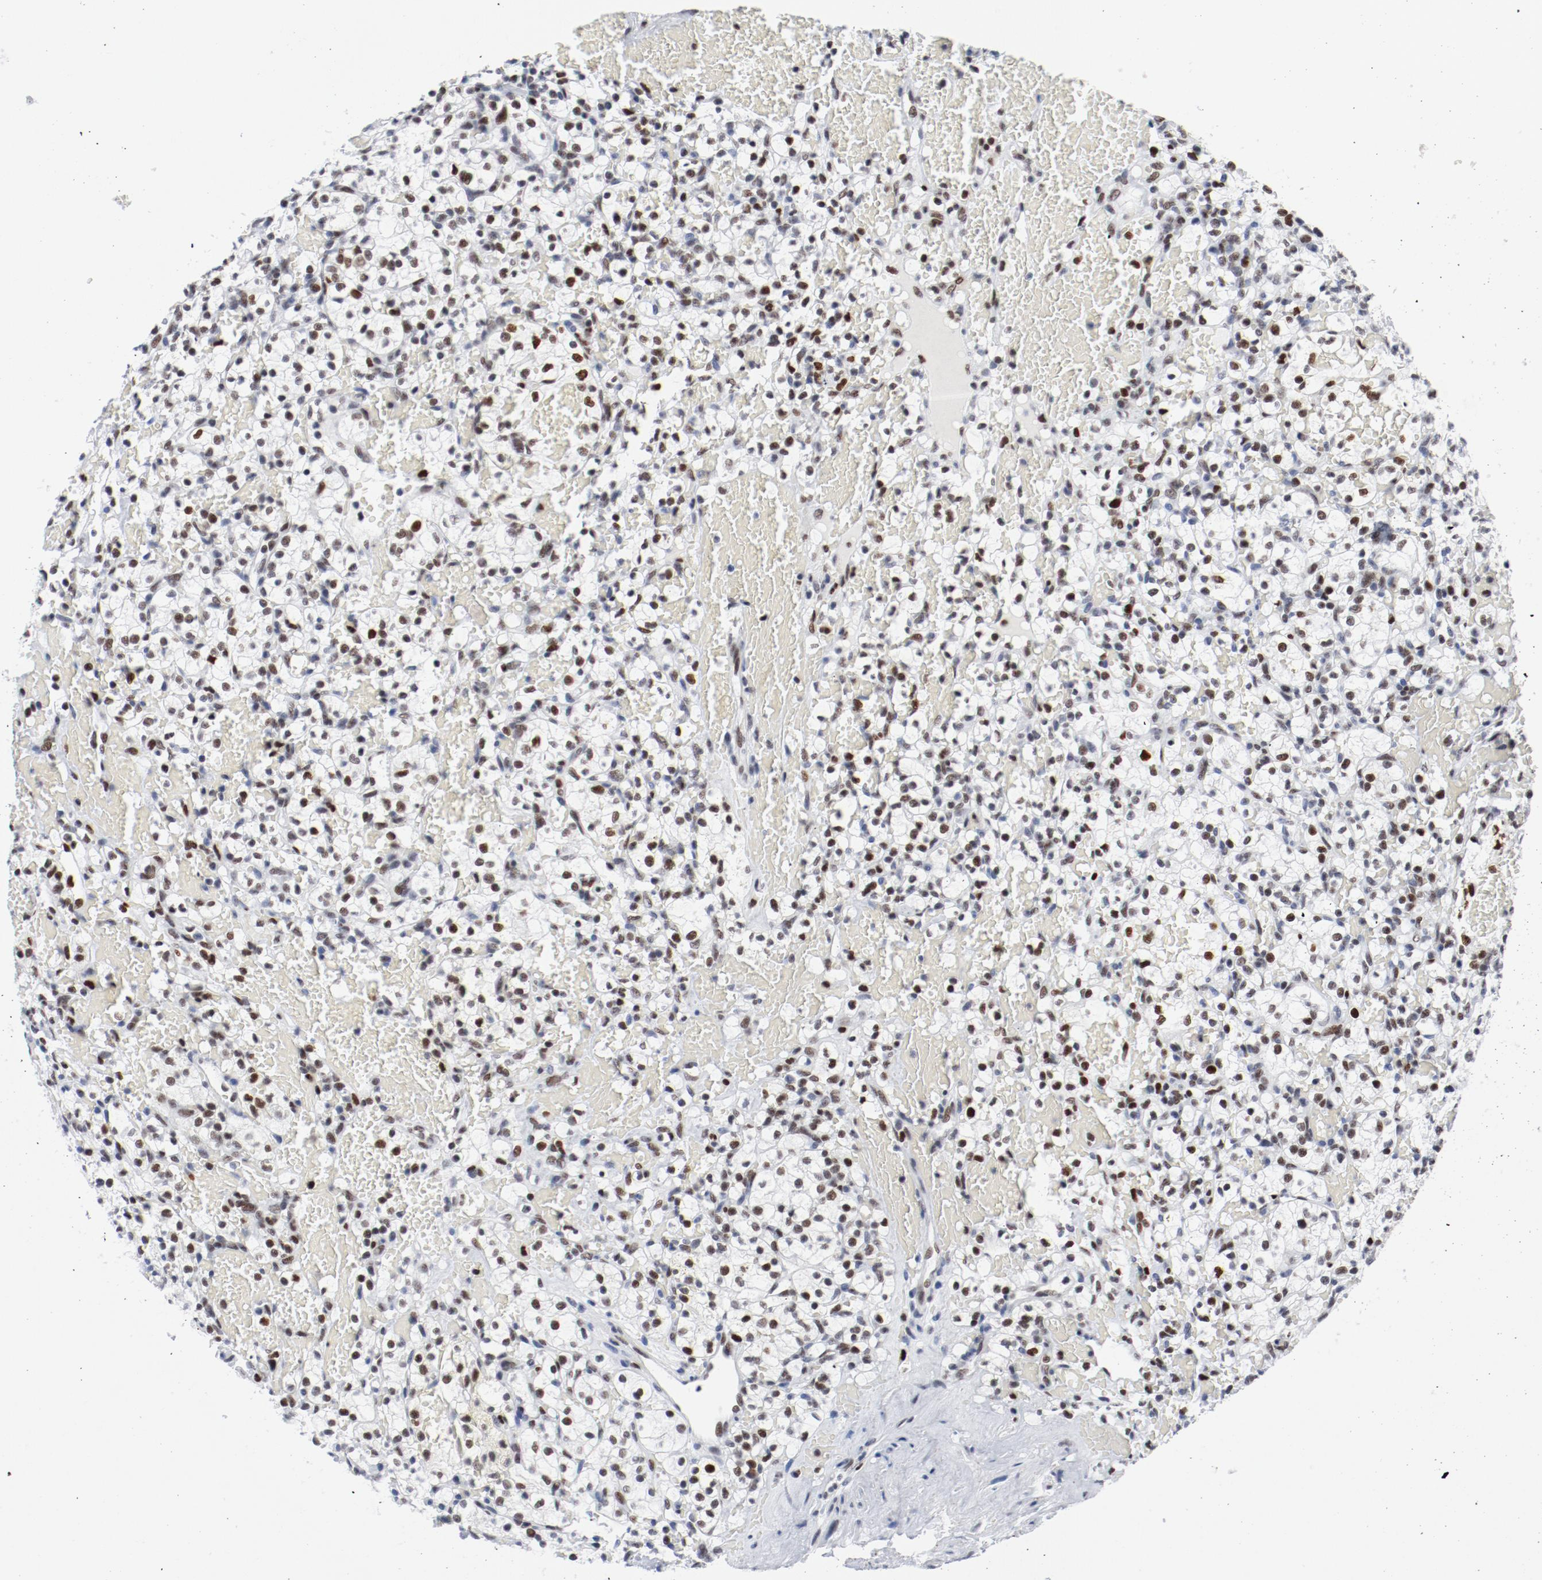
{"staining": {"intensity": "strong", "quantity": "25%-75%", "location": "nuclear"}, "tissue": "renal cancer", "cell_type": "Tumor cells", "image_type": "cancer", "snomed": [{"axis": "morphology", "description": "Adenocarcinoma, NOS"}, {"axis": "topography", "description": "Kidney"}], "caption": "DAB (3,3'-diaminobenzidine) immunohistochemical staining of human renal cancer (adenocarcinoma) reveals strong nuclear protein staining in about 25%-75% of tumor cells.", "gene": "POLD1", "patient": {"sex": "female", "age": 60}}